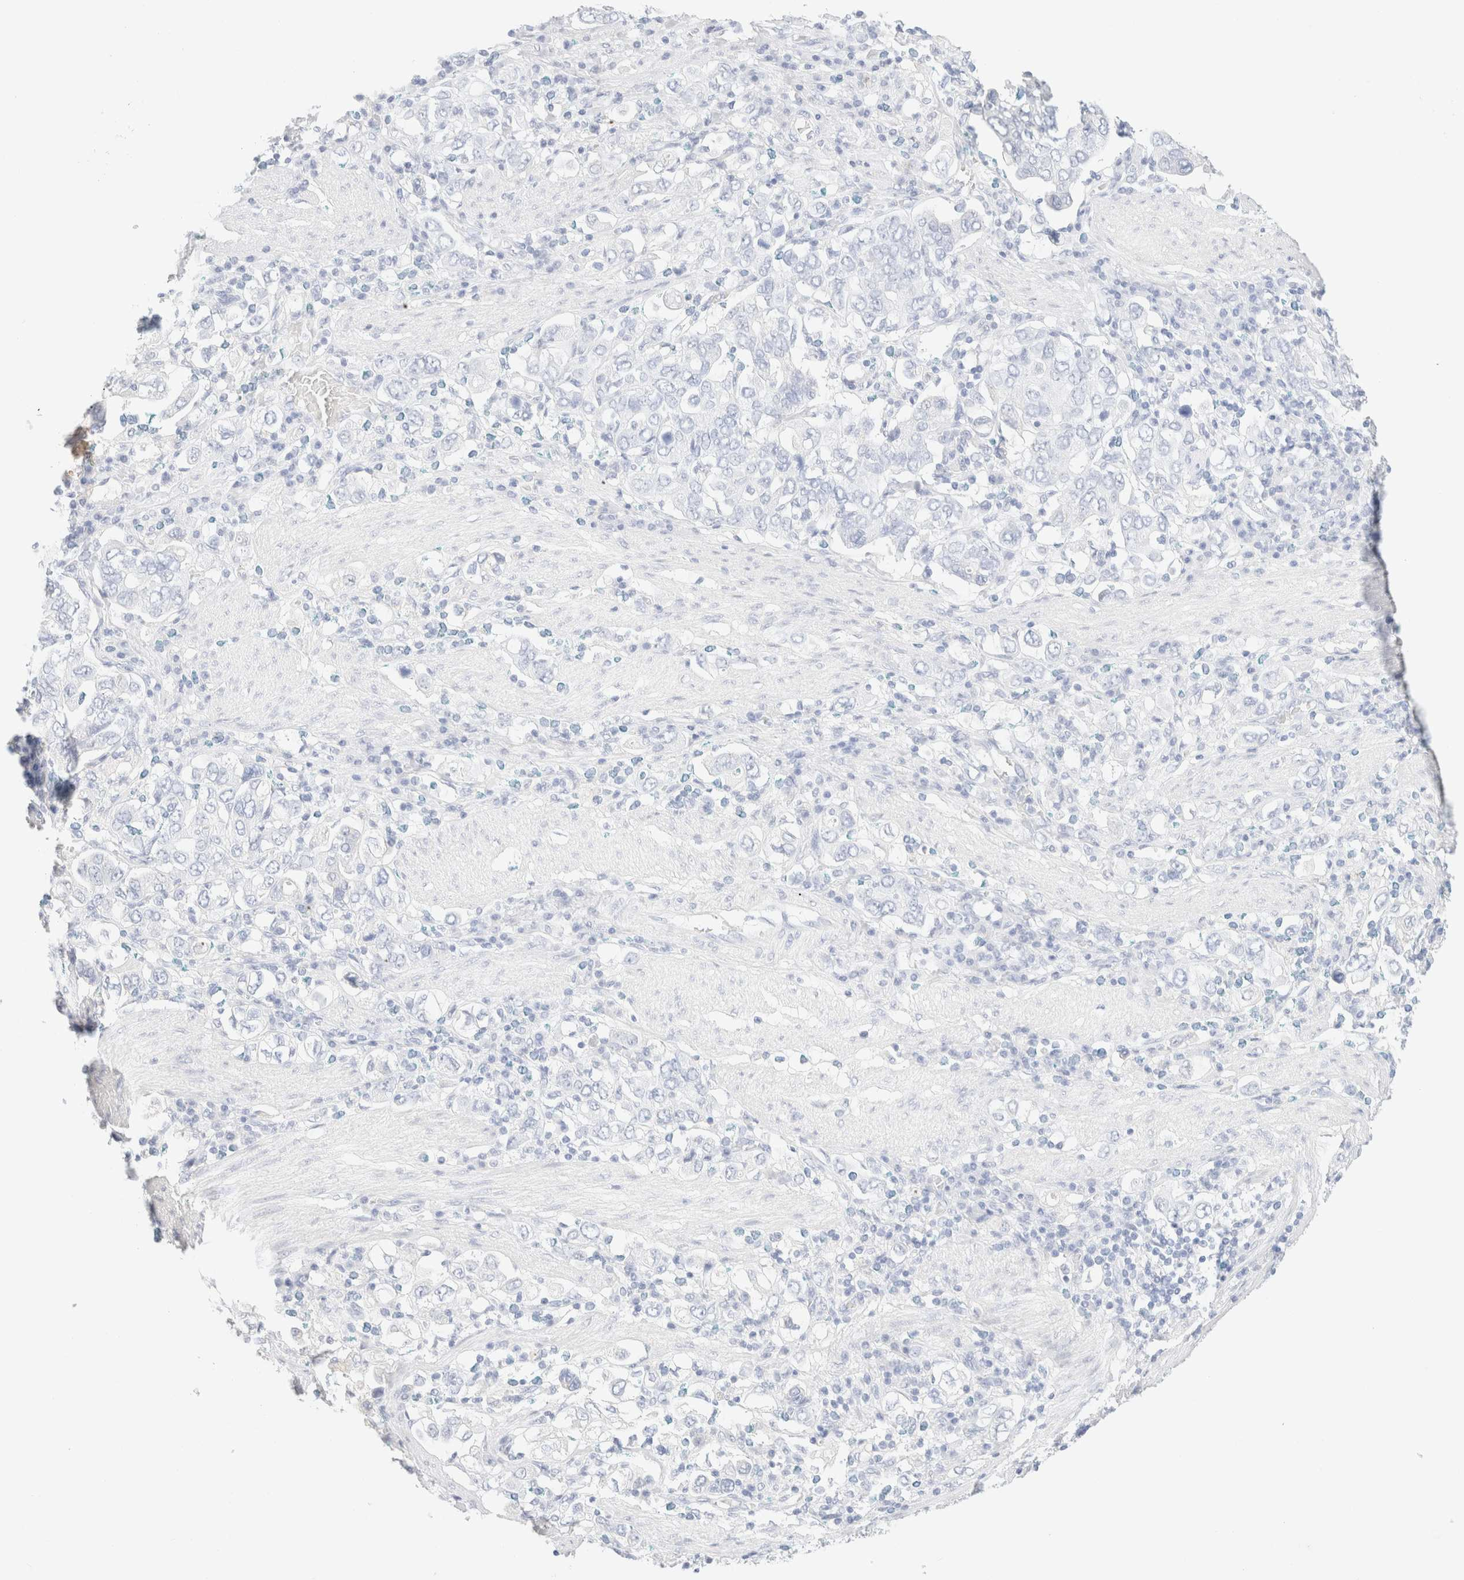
{"staining": {"intensity": "negative", "quantity": "none", "location": "none"}, "tissue": "stomach cancer", "cell_type": "Tumor cells", "image_type": "cancer", "snomed": [{"axis": "morphology", "description": "Adenocarcinoma, NOS"}, {"axis": "topography", "description": "Stomach, upper"}], "caption": "This is an IHC photomicrograph of adenocarcinoma (stomach). There is no expression in tumor cells.", "gene": "KRT15", "patient": {"sex": "male", "age": 62}}